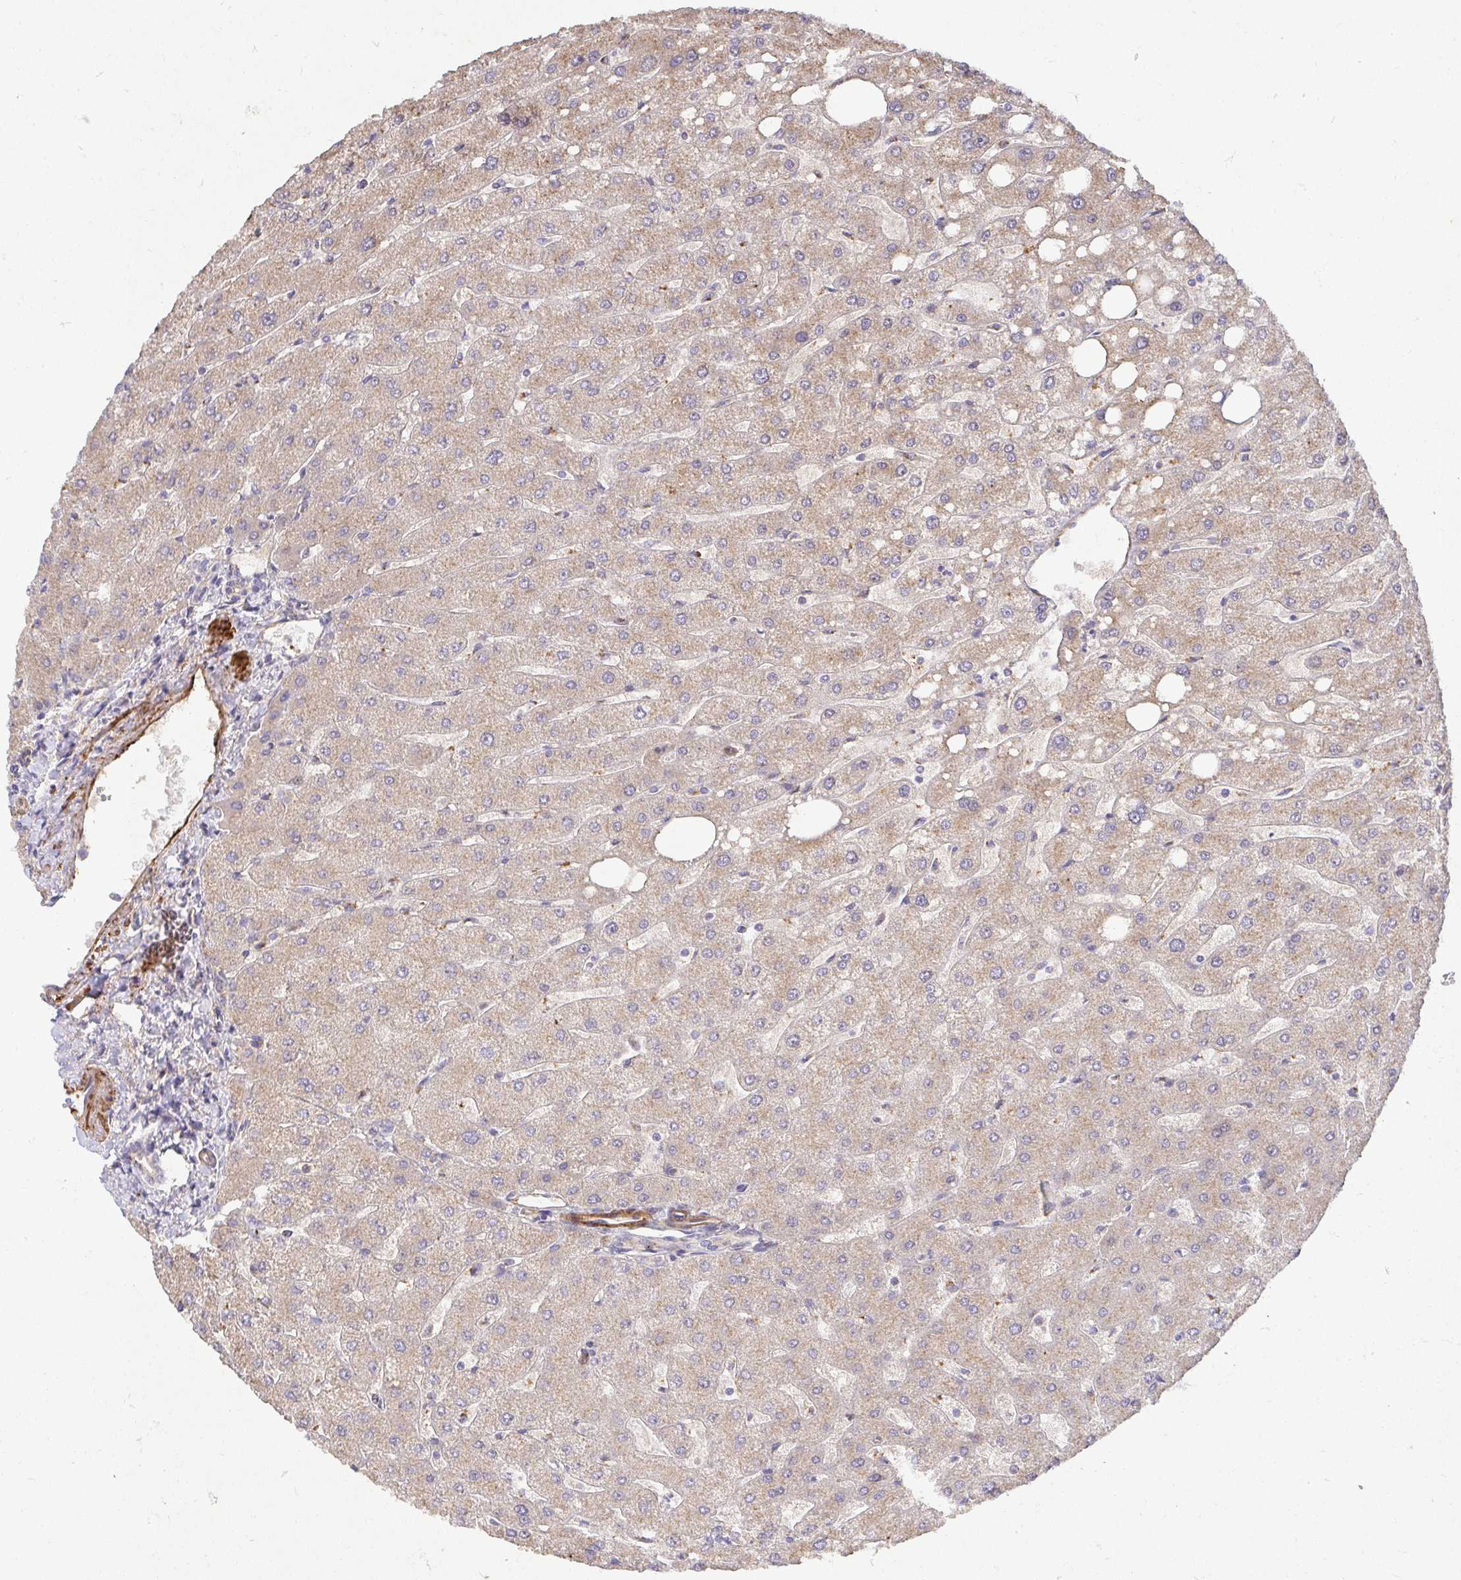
{"staining": {"intensity": "negative", "quantity": "none", "location": "none"}, "tissue": "liver", "cell_type": "Cholangiocytes", "image_type": "normal", "snomed": [{"axis": "morphology", "description": "Normal tissue, NOS"}, {"axis": "topography", "description": "Liver"}], "caption": "Cholangiocytes show no significant protein positivity in unremarkable liver. (Brightfield microscopy of DAB immunohistochemistry at high magnification).", "gene": "TM9SF4", "patient": {"sex": "male", "age": 67}}